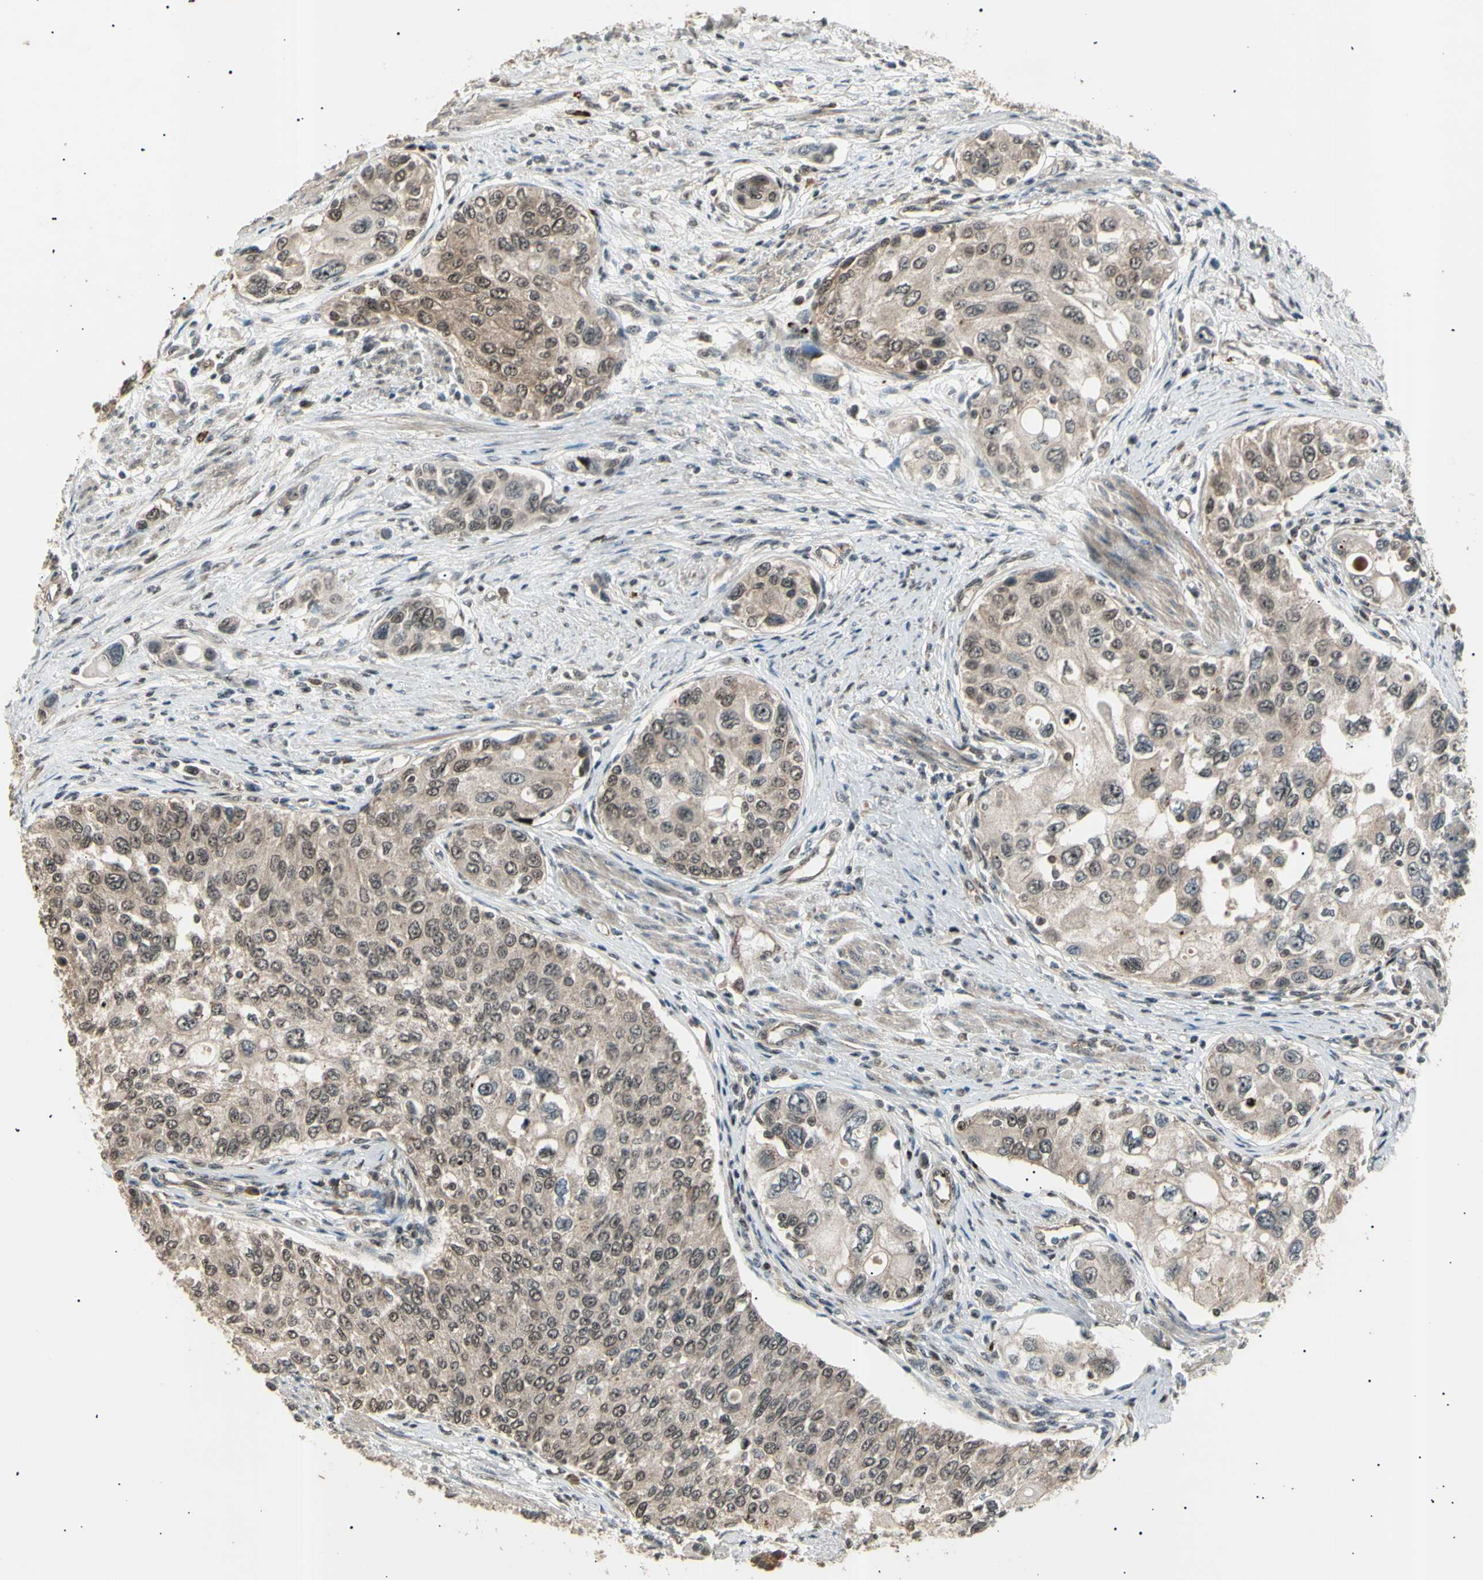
{"staining": {"intensity": "weak", "quantity": ">75%", "location": "cytoplasmic/membranous,nuclear"}, "tissue": "urothelial cancer", "cell_type": "Tumor cells", "image_type": "cancer", "snomed": [{"axis": "morphology", "description": "Urothelial carcinoma, High grade"}, {"axis": "topography", "description": "Urinary bladder"}], "caption": "Immunohistochemistry (IHC) (DAB (3,3'-diaminobenzidine)) staining of urothelial carcinoma (high-grade) shows weak cytoplasmic/membranous and nuclear protein expression in about >75% of tumor cells.", "gene": "NUAK2", "patient": {"sex": "female", "age": 56}}